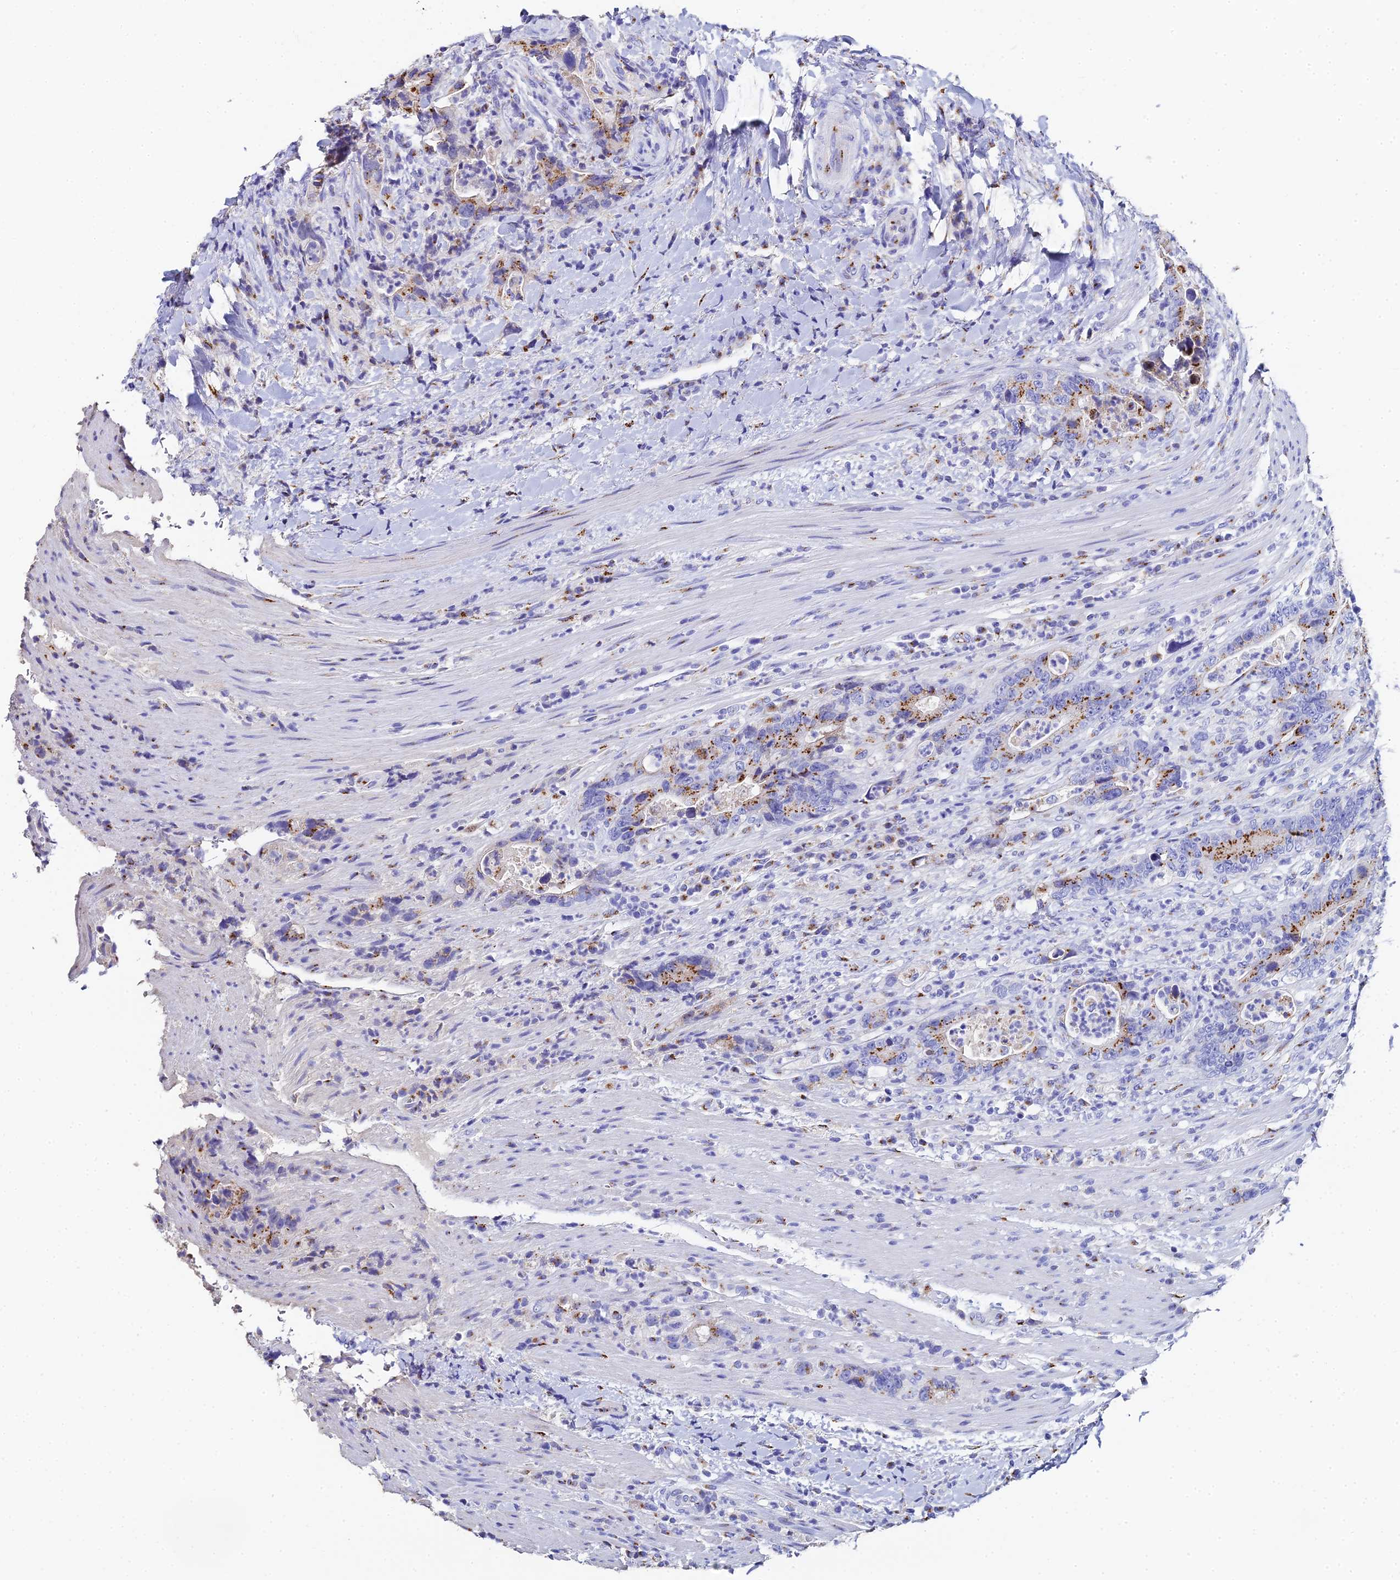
{"staining": {"intensity": "moderate", "quantity": "25%-75%", "location": "cytoplasmic/membranous"}, "tissue": "colorectal cancer", "cell_type": "Tumor cells", "image_type": "cancer", "snomed": [{"axis": "morphology", "description": "Adenocarcinoma, NOS"}, {"axis": "topography", "description": "Colon"}], "caption": "High-power microscopy captured an IHC histopathology image of colorectal cancer, revealing moderate cytoplasmic/membranous positivity in approximately 25%-75% of tumor cells.", "gene": "ENSG00000268674", "patient": {"sex": "female", "age": 75}}